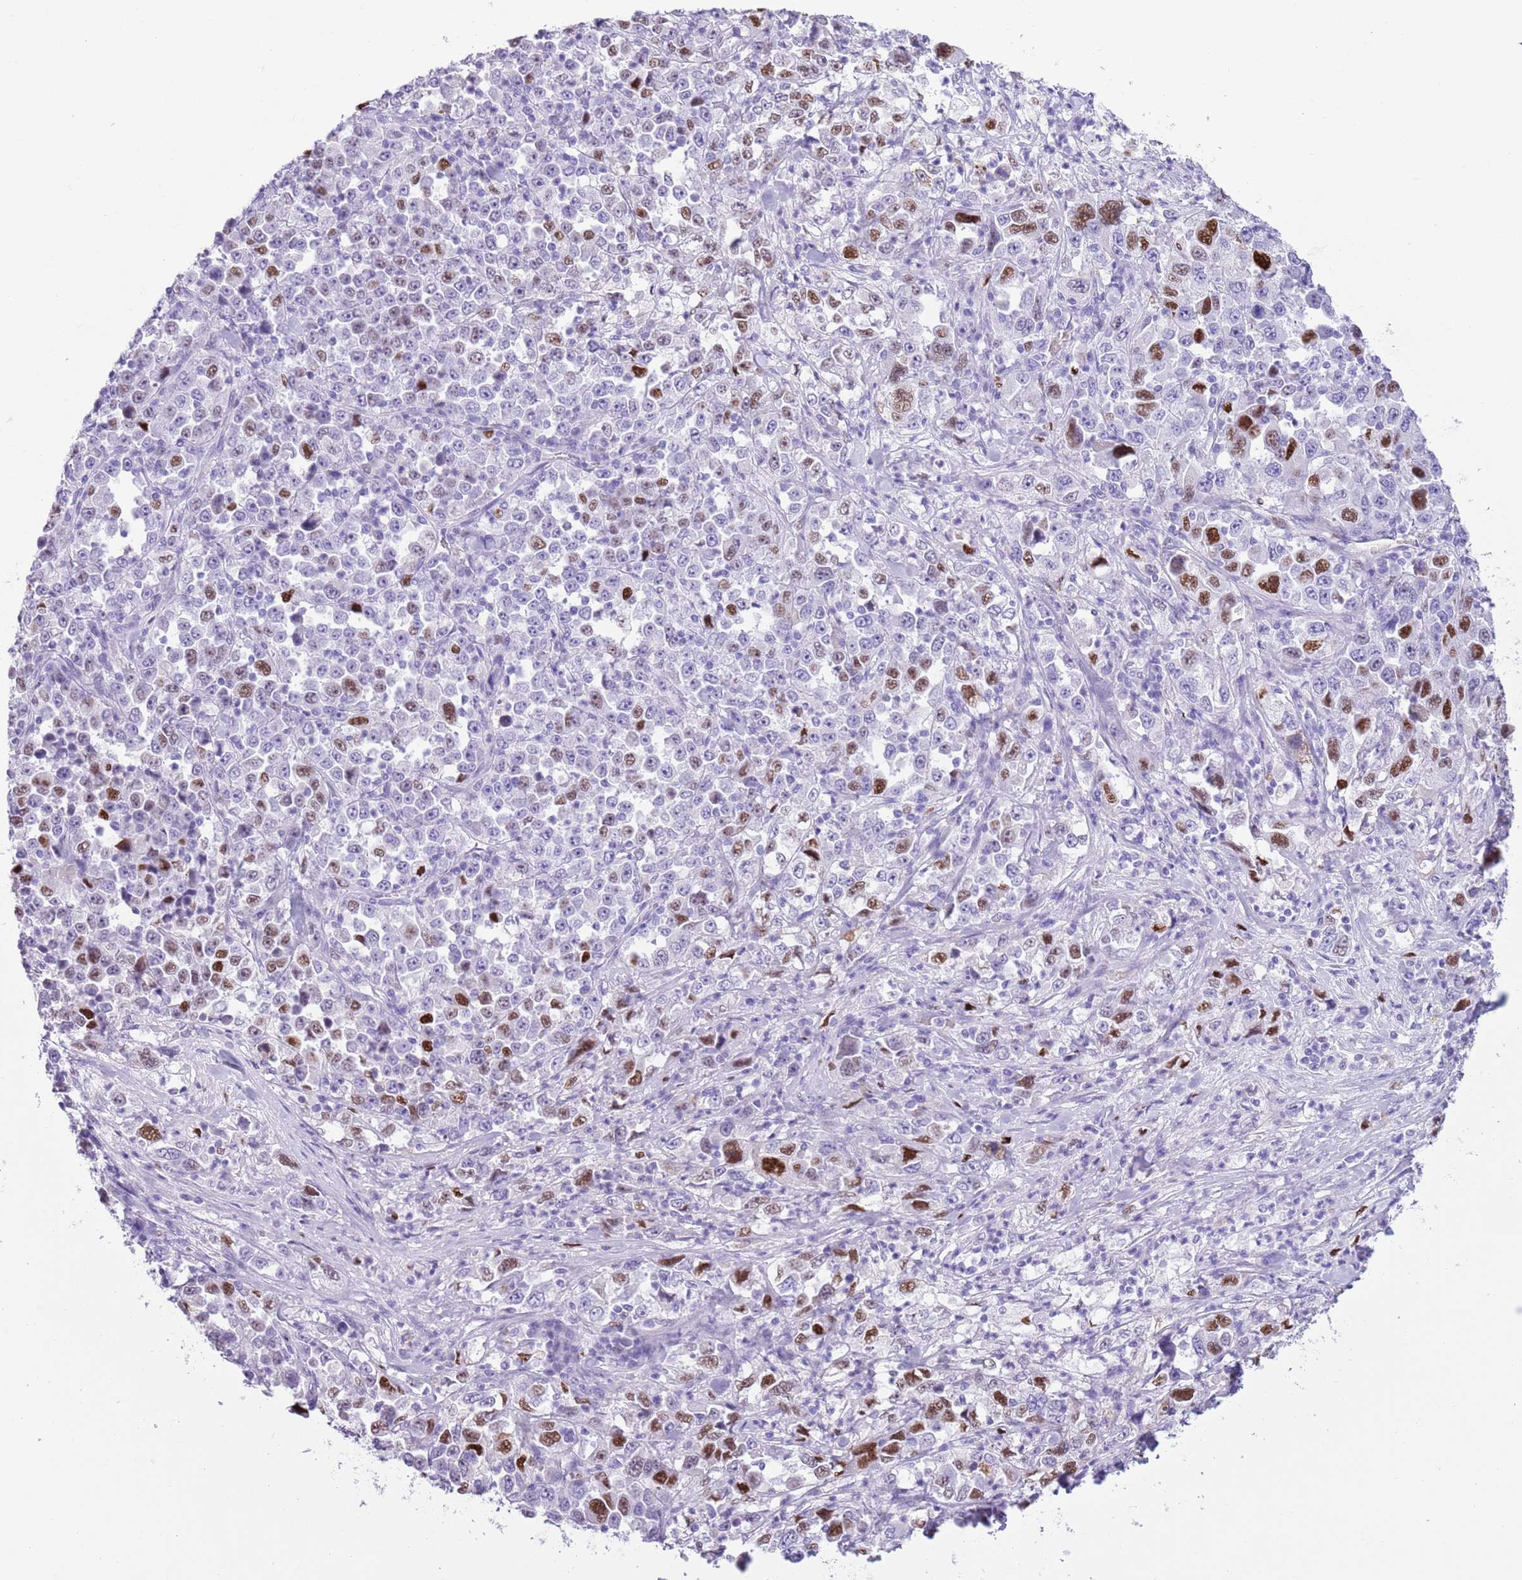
{"staining": {"intensity": "strong", "quantity": "25%-75%", "location": "nuclear"}, "tissue": "stomach cancer", "cell_type": "Tumor cells", "image_type": "cancer", "snomed": [{"axis": "morphology", "description": "Normal tissue, NOS"}, {"axis": "morphology", "description": "Adenocarcinoma, NOS"}, {"axis": "topography", "description": "Stomach, upper"}, {"axis": "topography", "description": "Stomach"}], "caption": "Brown immunohistochemical staining in stomach cancer (adenocarcinoma) demonstrates strong nuclear expression in about 25%-75% of tumor cells.", "gene": "SLC7A14", "patient": {"sex": "male", "age": 59}}